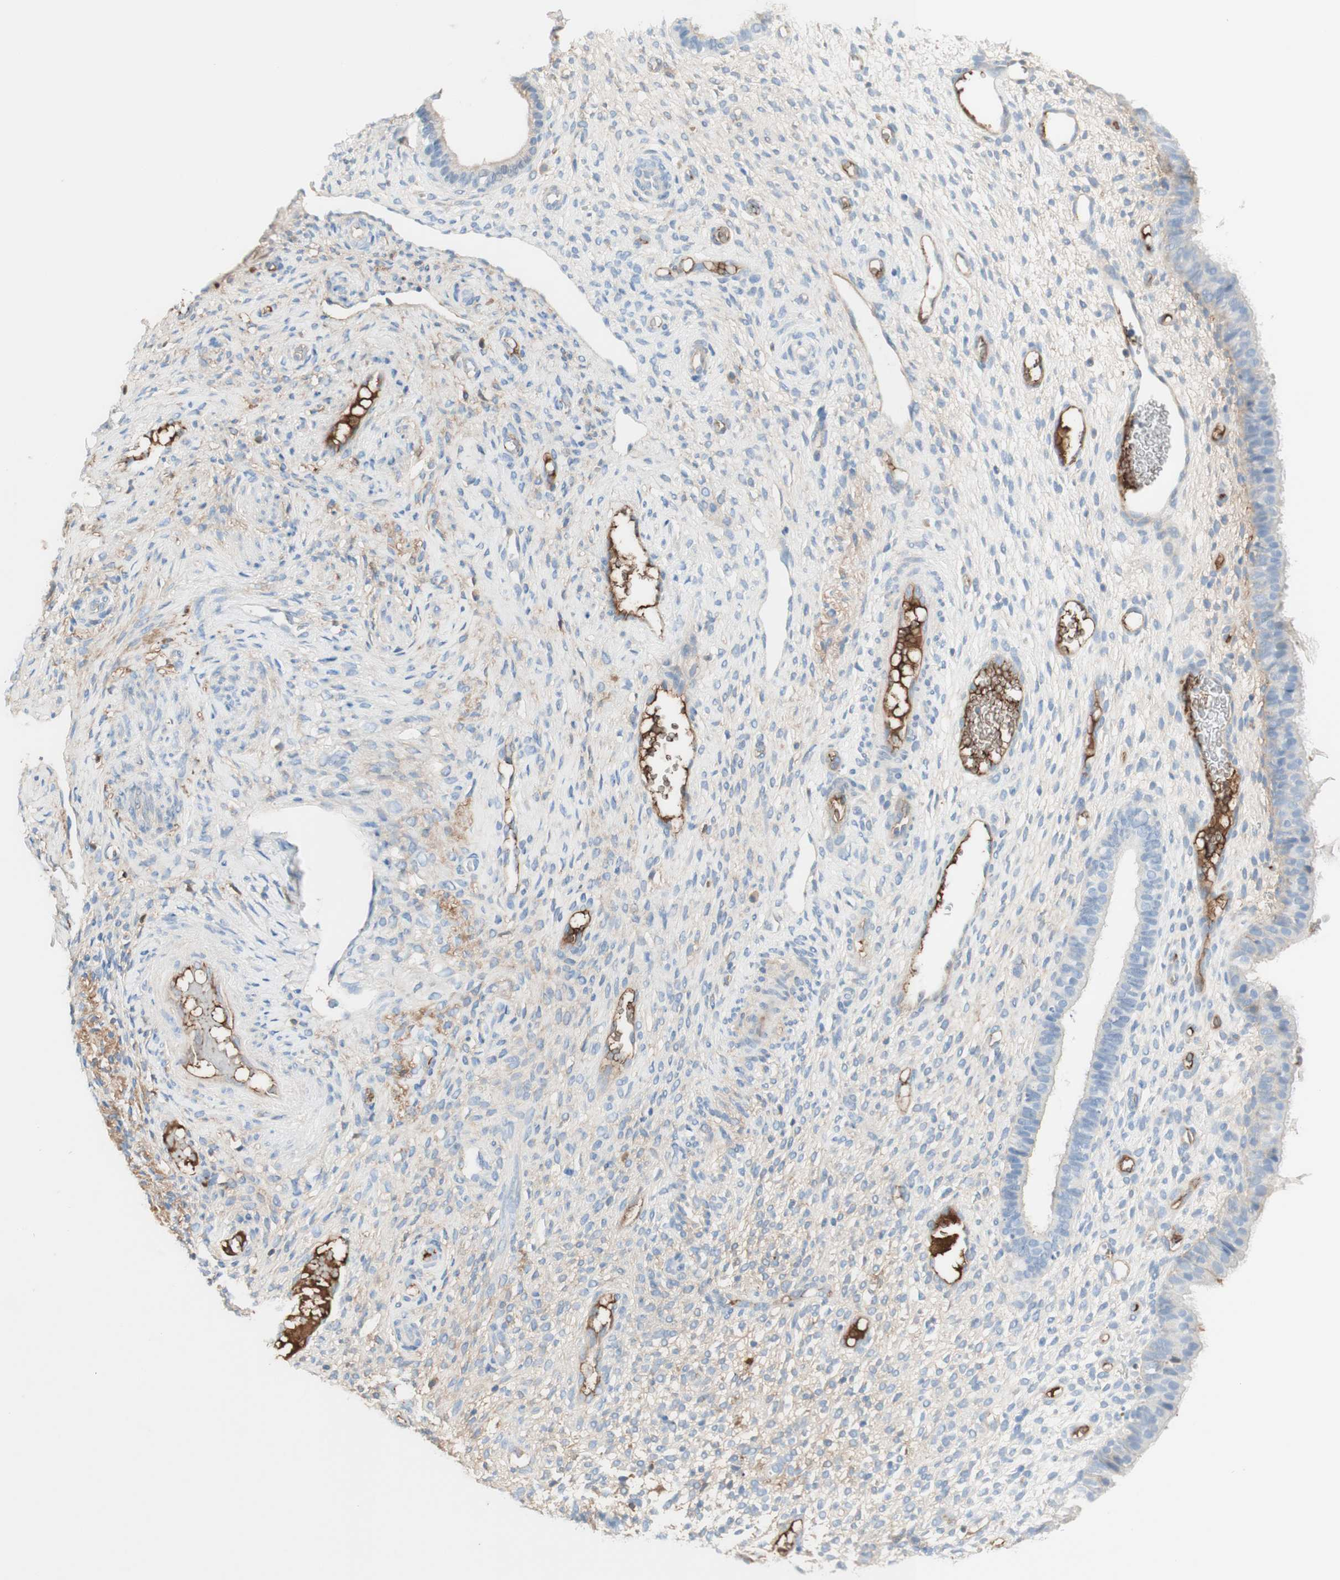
{"staining": {"intensity": "negative", "quantity": "none", "location": "none"}, "tissue": "endometrium", "cell_type": "Cells in endometrial stroma", "image_type": "normal", "snomed": [{"axis": "morphology", "description": "Normal tissue, NOS"}, {"axis": "topography", "description": "Endometrium"}], "caption": "Human endometrium stained for a protein using IHC reveals no staining in cells in endometrial stroma.", "gene": "KNG1", "patient": {"sex": "female", "age": 61}}